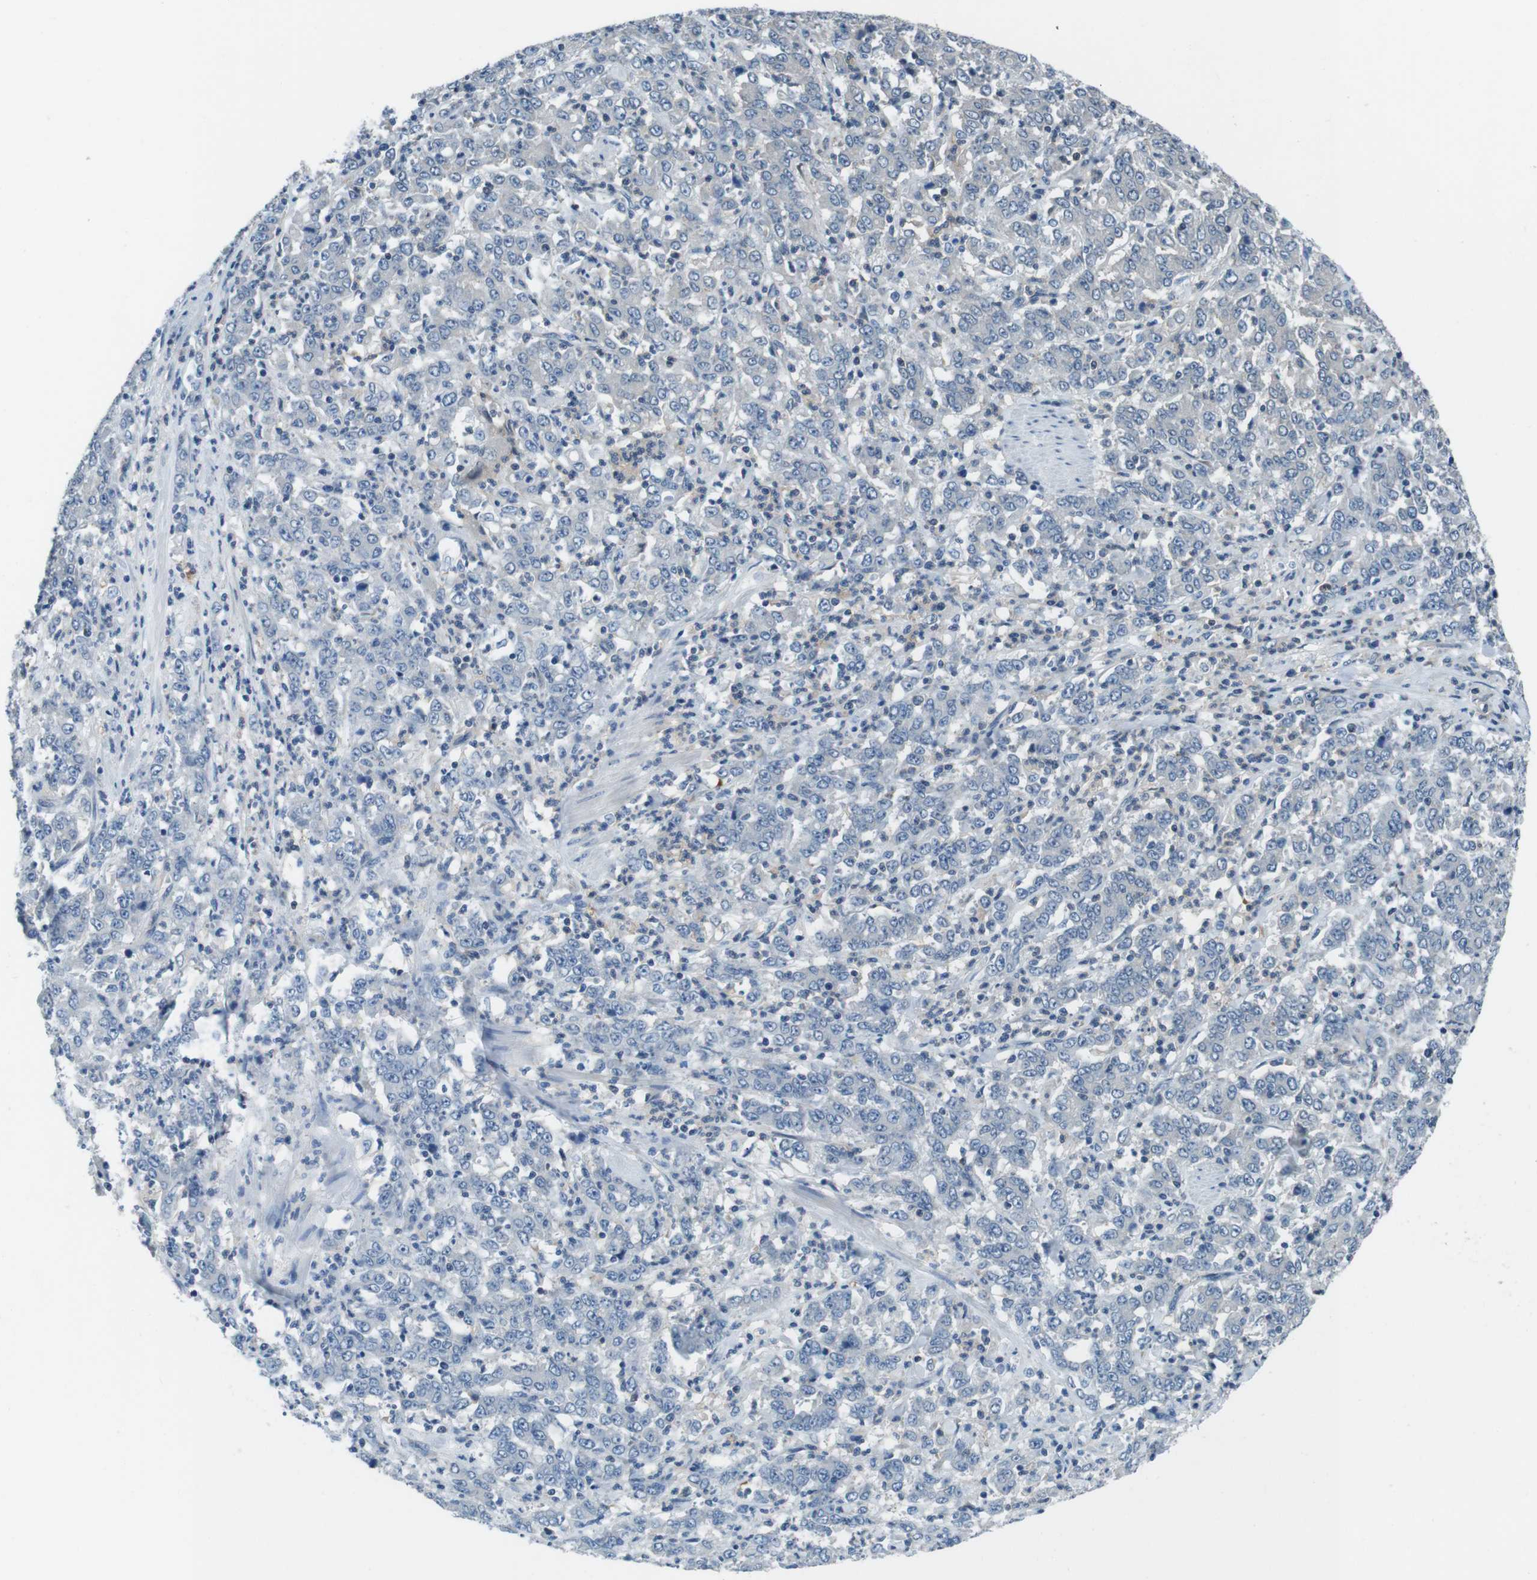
{"staining": {"intensity": "negative", "quantity": "none", "location": "none"}, "tissue": "stomach cancer", "cell_type": "Tumor cells", "image_type": "cancer", "snomed": [{"axis": "morphology", "description": "Adenocarcinoma, NOS"}, {"axis": "topography", "description": "Stomach, lower"}], "caption": "Immunohistochemical staining of stomach cancer demonstrates no significant expression in tumor cells.", "gene": "NANOS2", "patient": {"sex": "female", "age": 71}}